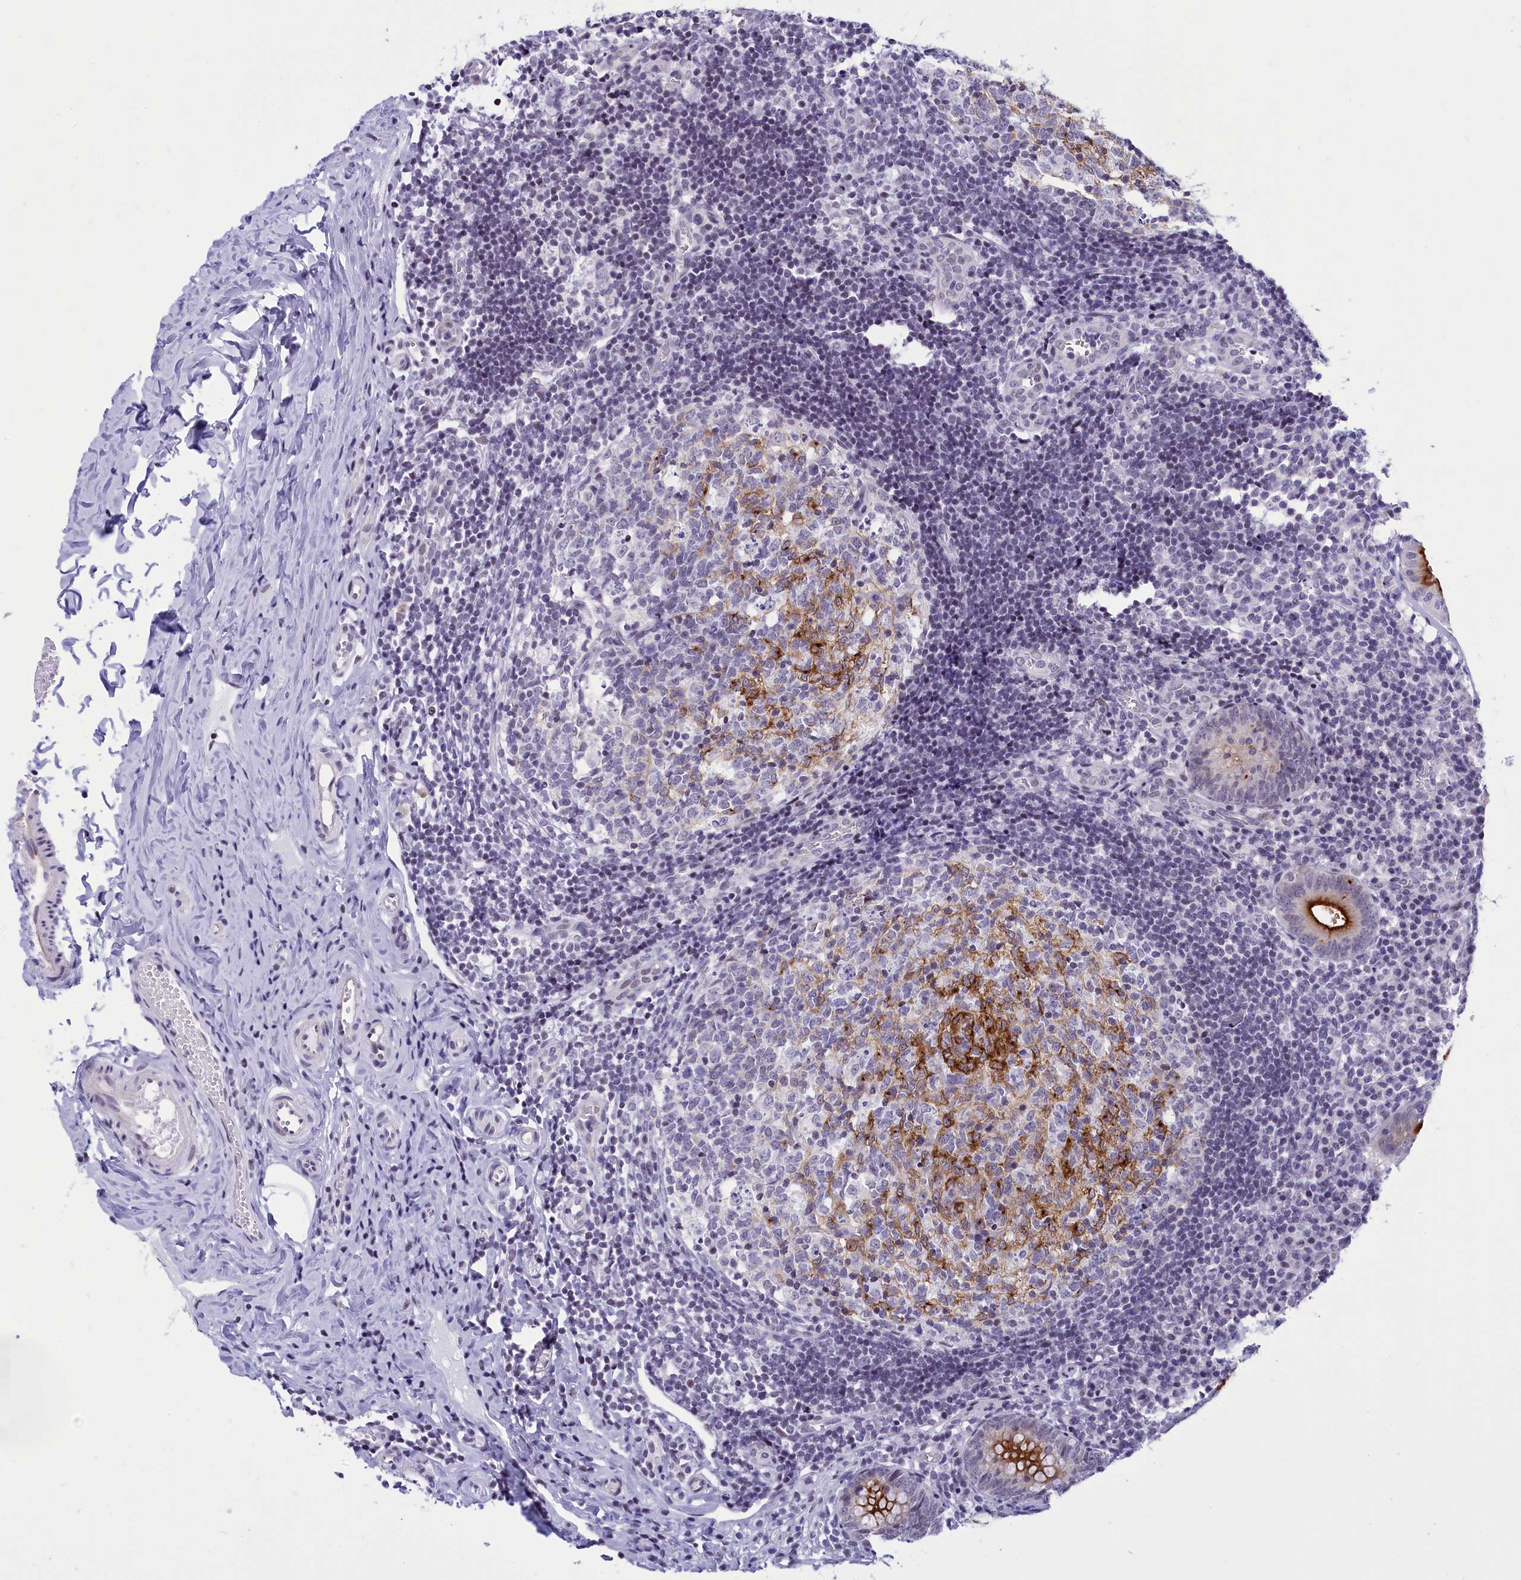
{"staining": {"intensity": "strong", "quantity": "25%-75%", "location": "cytoplasmic/membranous"}, "tissue": "appendix", "cell_type": "Glandular cells", "image_type": "normal", "snomed": [{"axis": "morphology", "description": "Normal tissue, NOS"}, {"axis": "topography", "description": "Appendix"}], "caption": "Protein staining exhibits strong cytoplasmic/membranous staining in approximately 25%-75% of glandular cells in benign appendix.", "gene": "SPIRE2", "patient": {"sex": "male", "age": 8}}